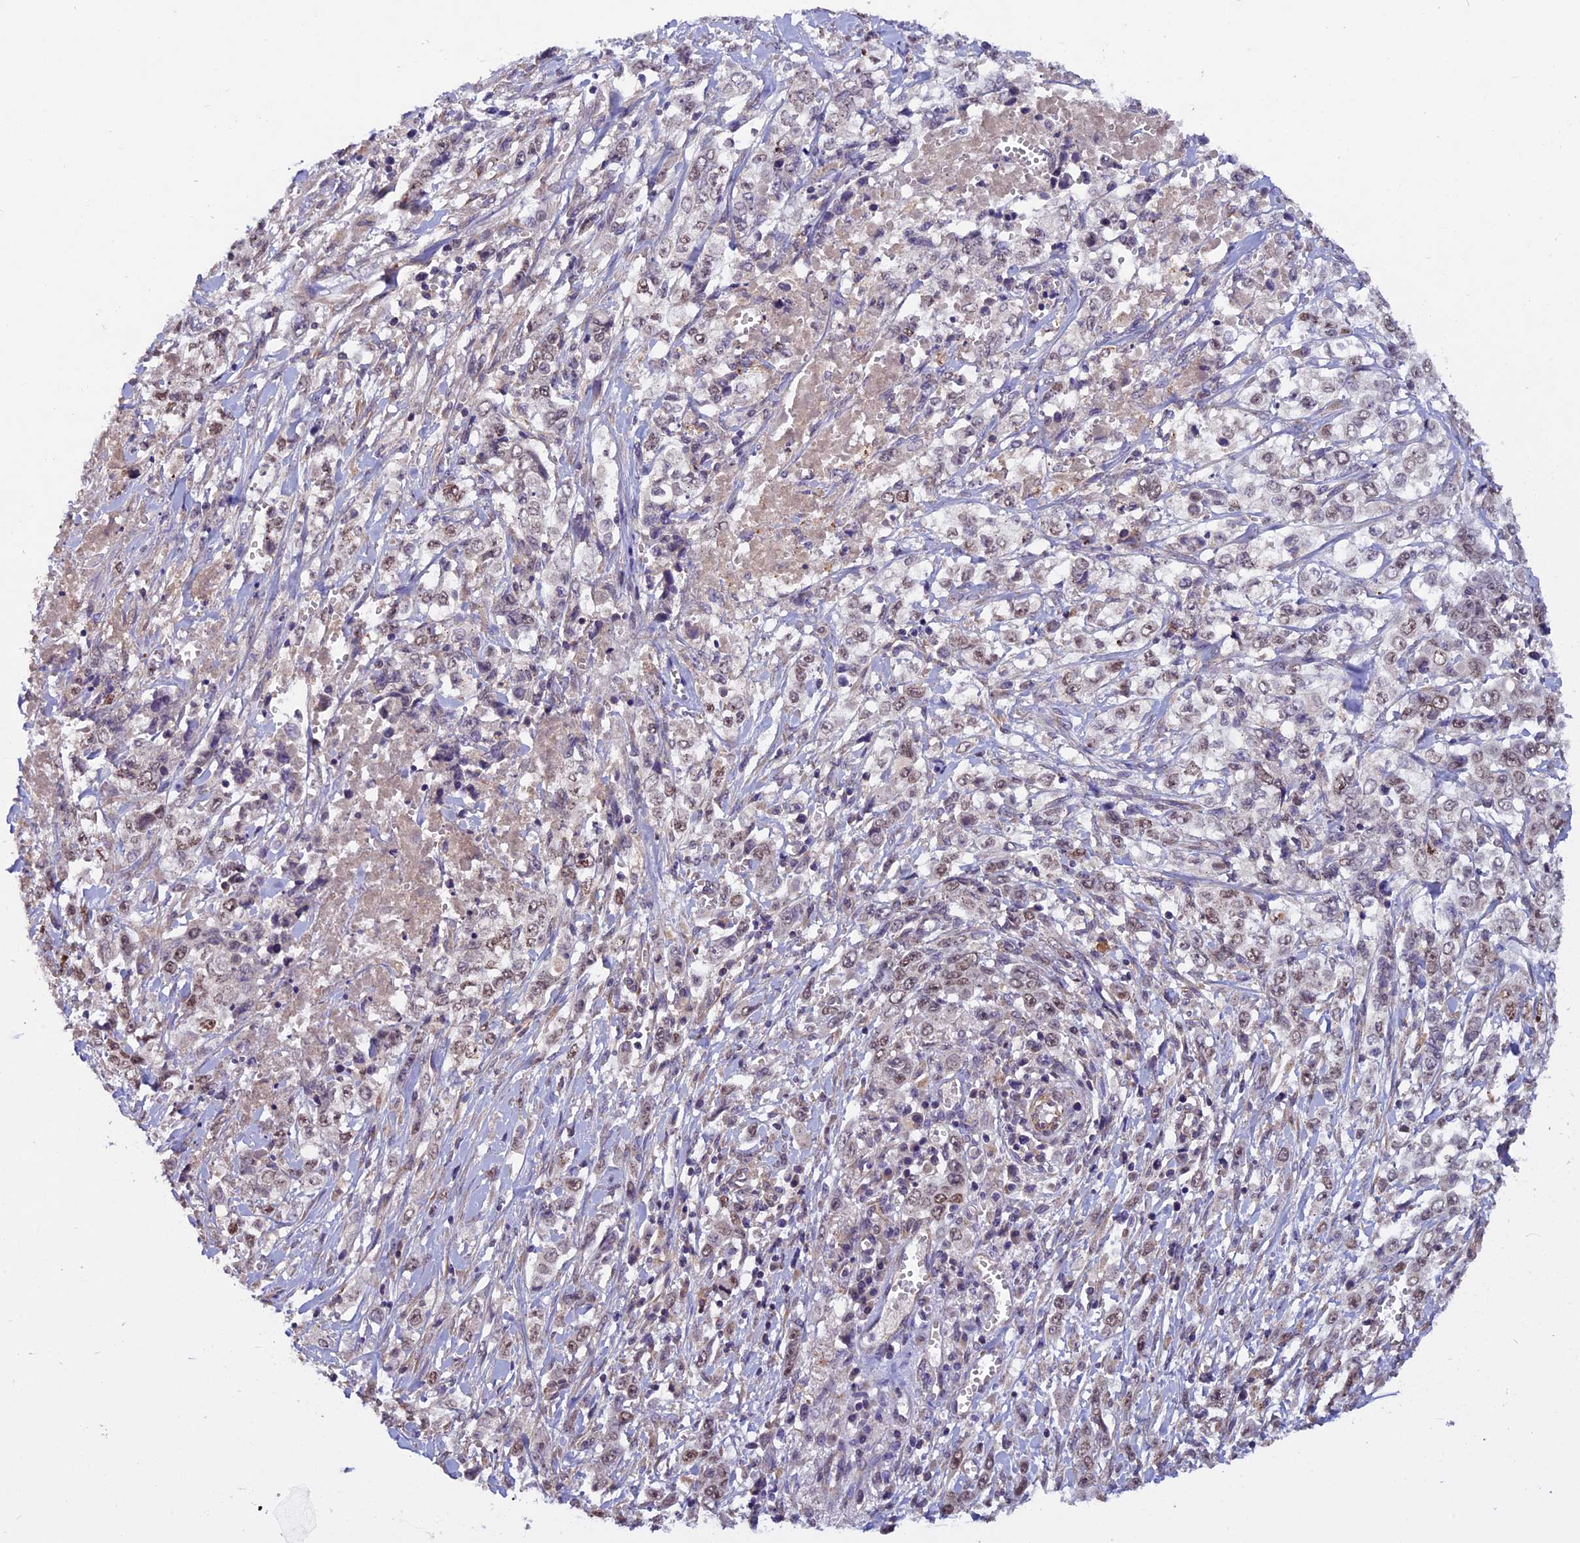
{"staining": {"intensity": "moderate", "quantity": "25%-75%", "location": "nuclear"}, "tissue": "stomach cancer", "cell_type": "Tumor cells", "image_type": "cancer", "snomed": [{"axis": "morphology", "description": "Adenocarcinoma, NOS"}, {"axis": "topography", "description": "Stomach, upper"}], "caption": "IHC of human stomach cancer demonstrates medium levels of moderate nuclear positivity in approximately 25%-75% of tumor cells.", "gene": "C3orf70", "patient": {"sex": "male", "age": 62}}